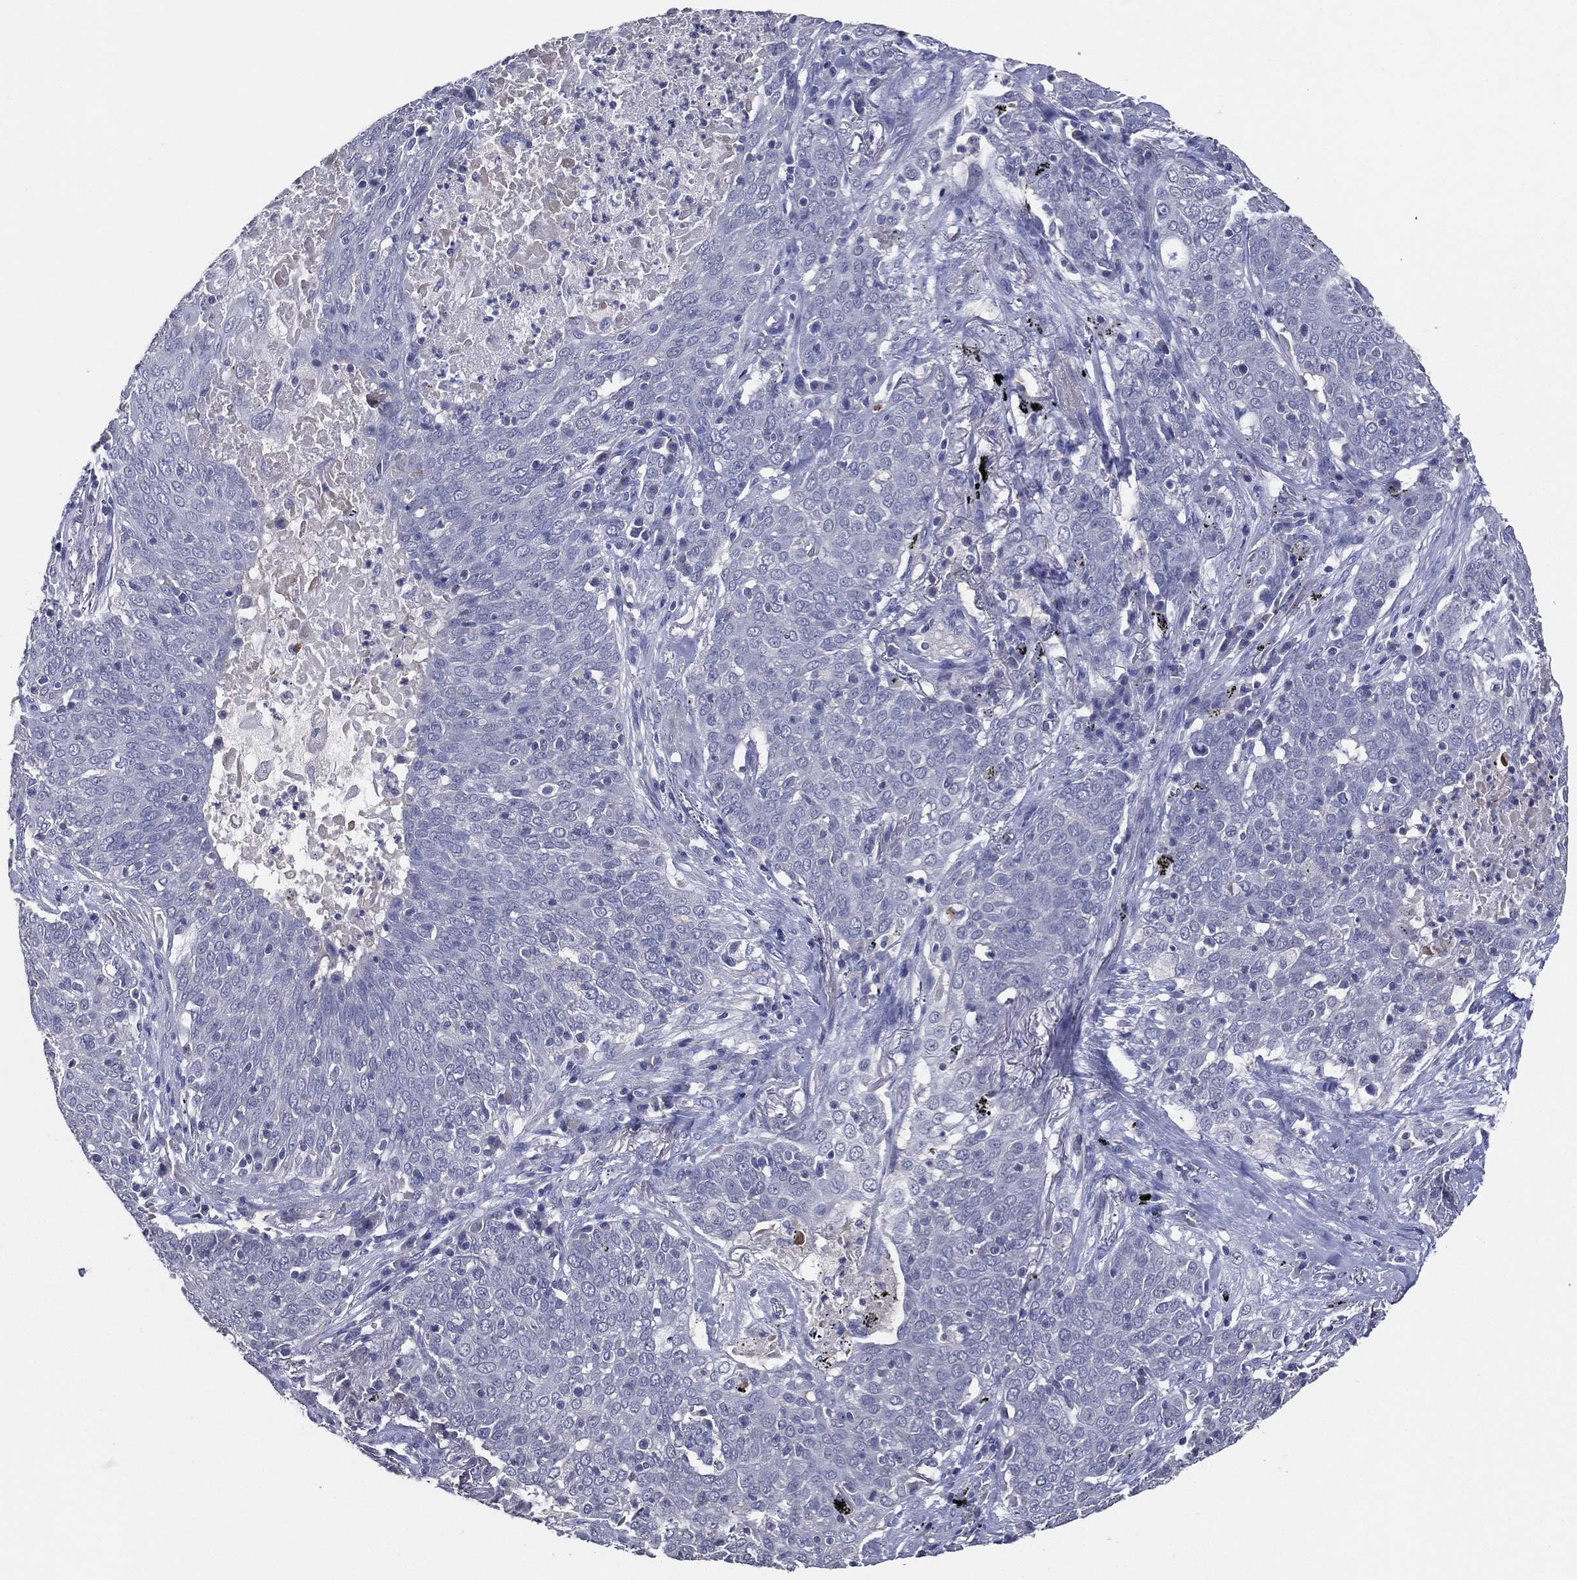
{"staining": {"intensity": "negative", "quantity": "none", "location": "none"}, "tissue": "lung cancer", "cell_type": "Tumor cells", "image_type": "cancer", "snomed": [{"axis": "morphology", "description": "Squamous cell carcinoma, NOS"}, {"axis": "topography", "description": "Lung"}], "caption": "A photomicrograph of lung cancer stained for a protein exhibits no brown staining in tumor cells.", "gene": "TFAP2A", "patient": {"sex": "male", "age": 82}}